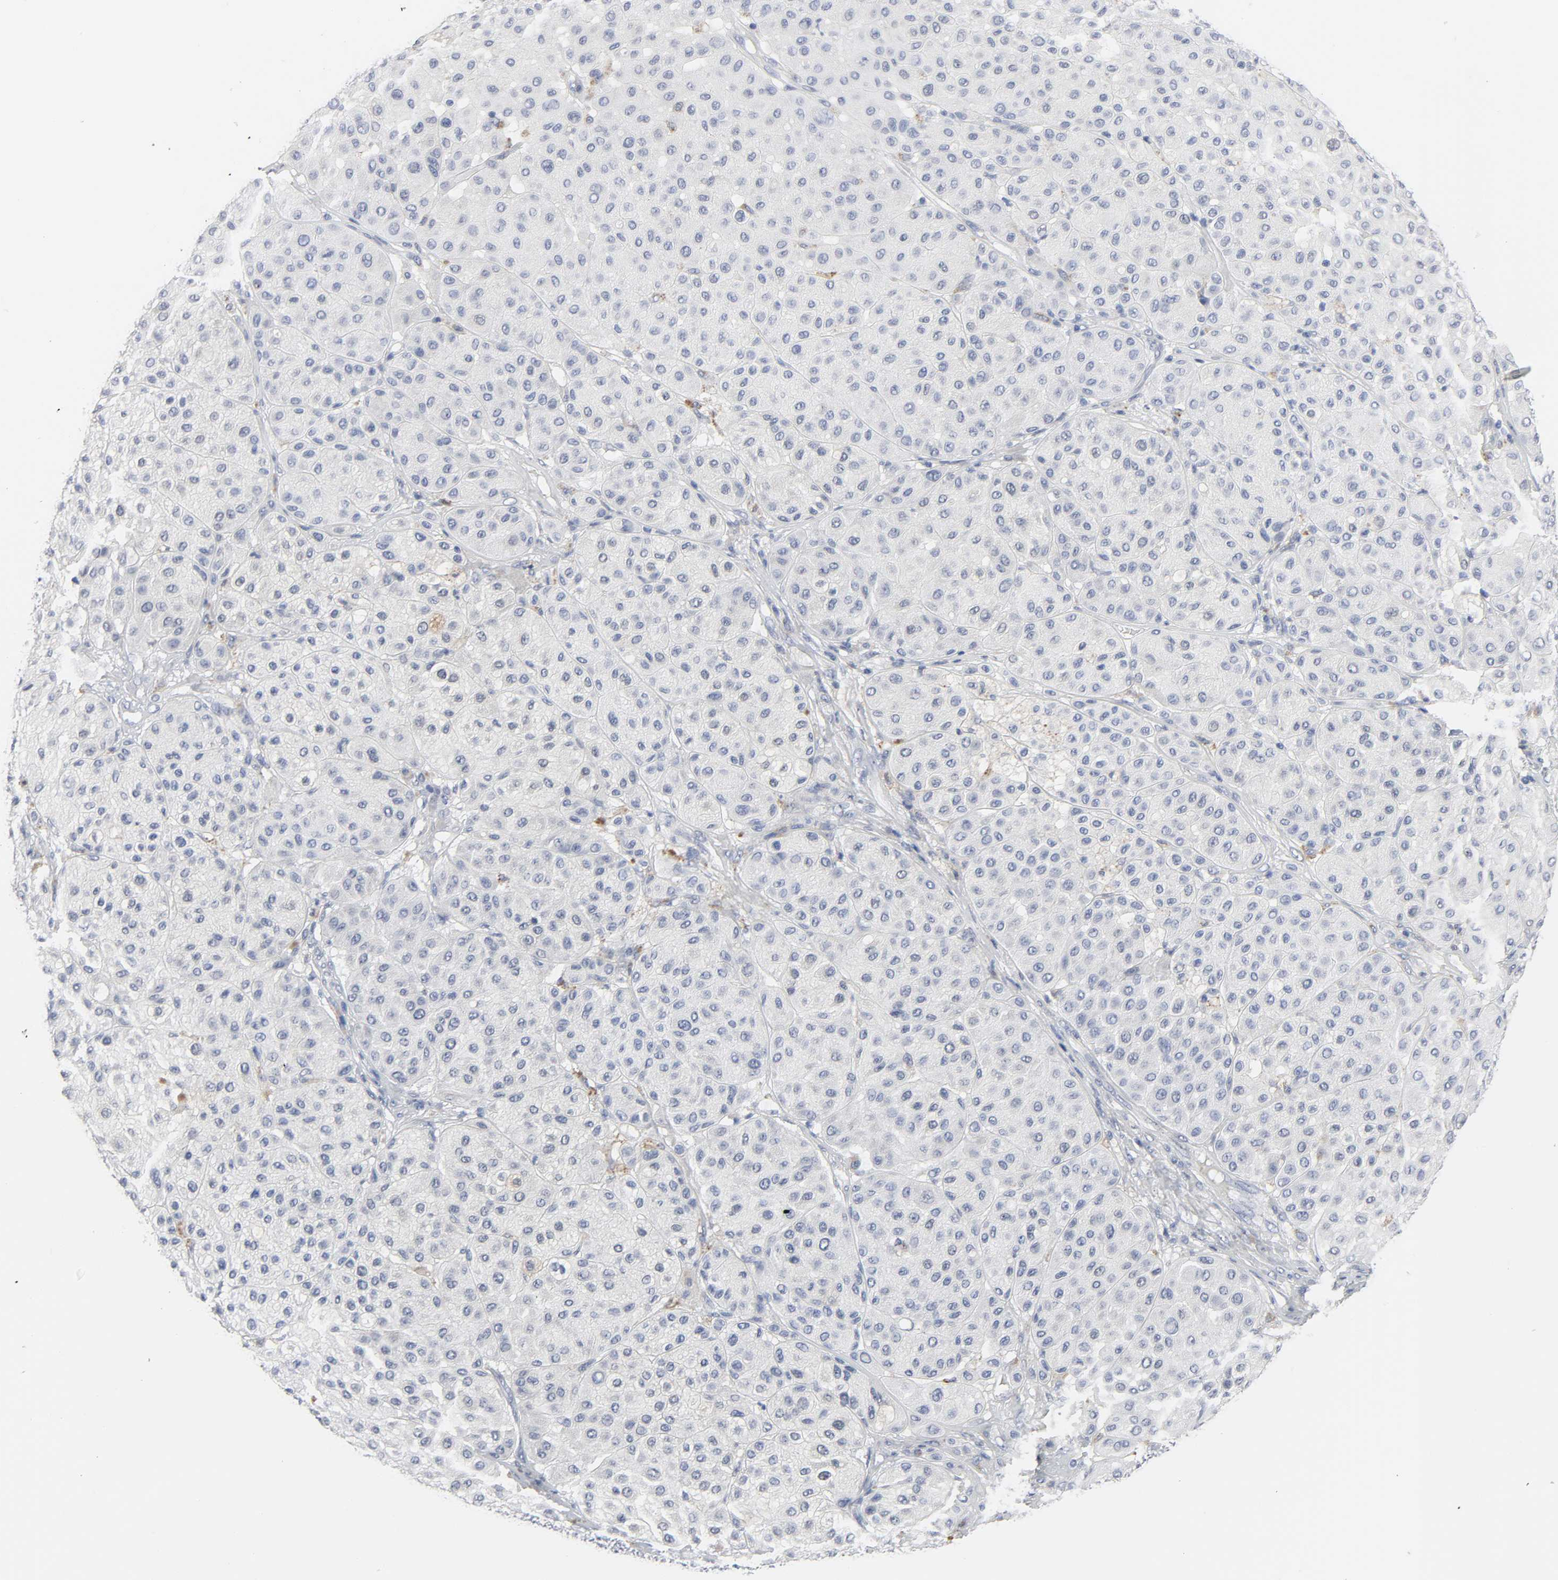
{"staining": {"intensity": "negative", "quantity": "none", "location": "none"}, "tissue": "melanoma", "cell_type": "Tumor cells", "image_type": "cancer", "snomed": [{"axis": "morphology", "description": "Normal tissue, NOS"}, {"axis": "morphology", "description": "Malignant melanoma, Metastatic site"}, {"axis": "topography", "description": "Skin"}], "caption": "Melanoma was stained to show a protein in brown. There is no significant positivity in tumor cells.", "gene": "SALL2", "patient": {"sex": "male", "age": 41}}